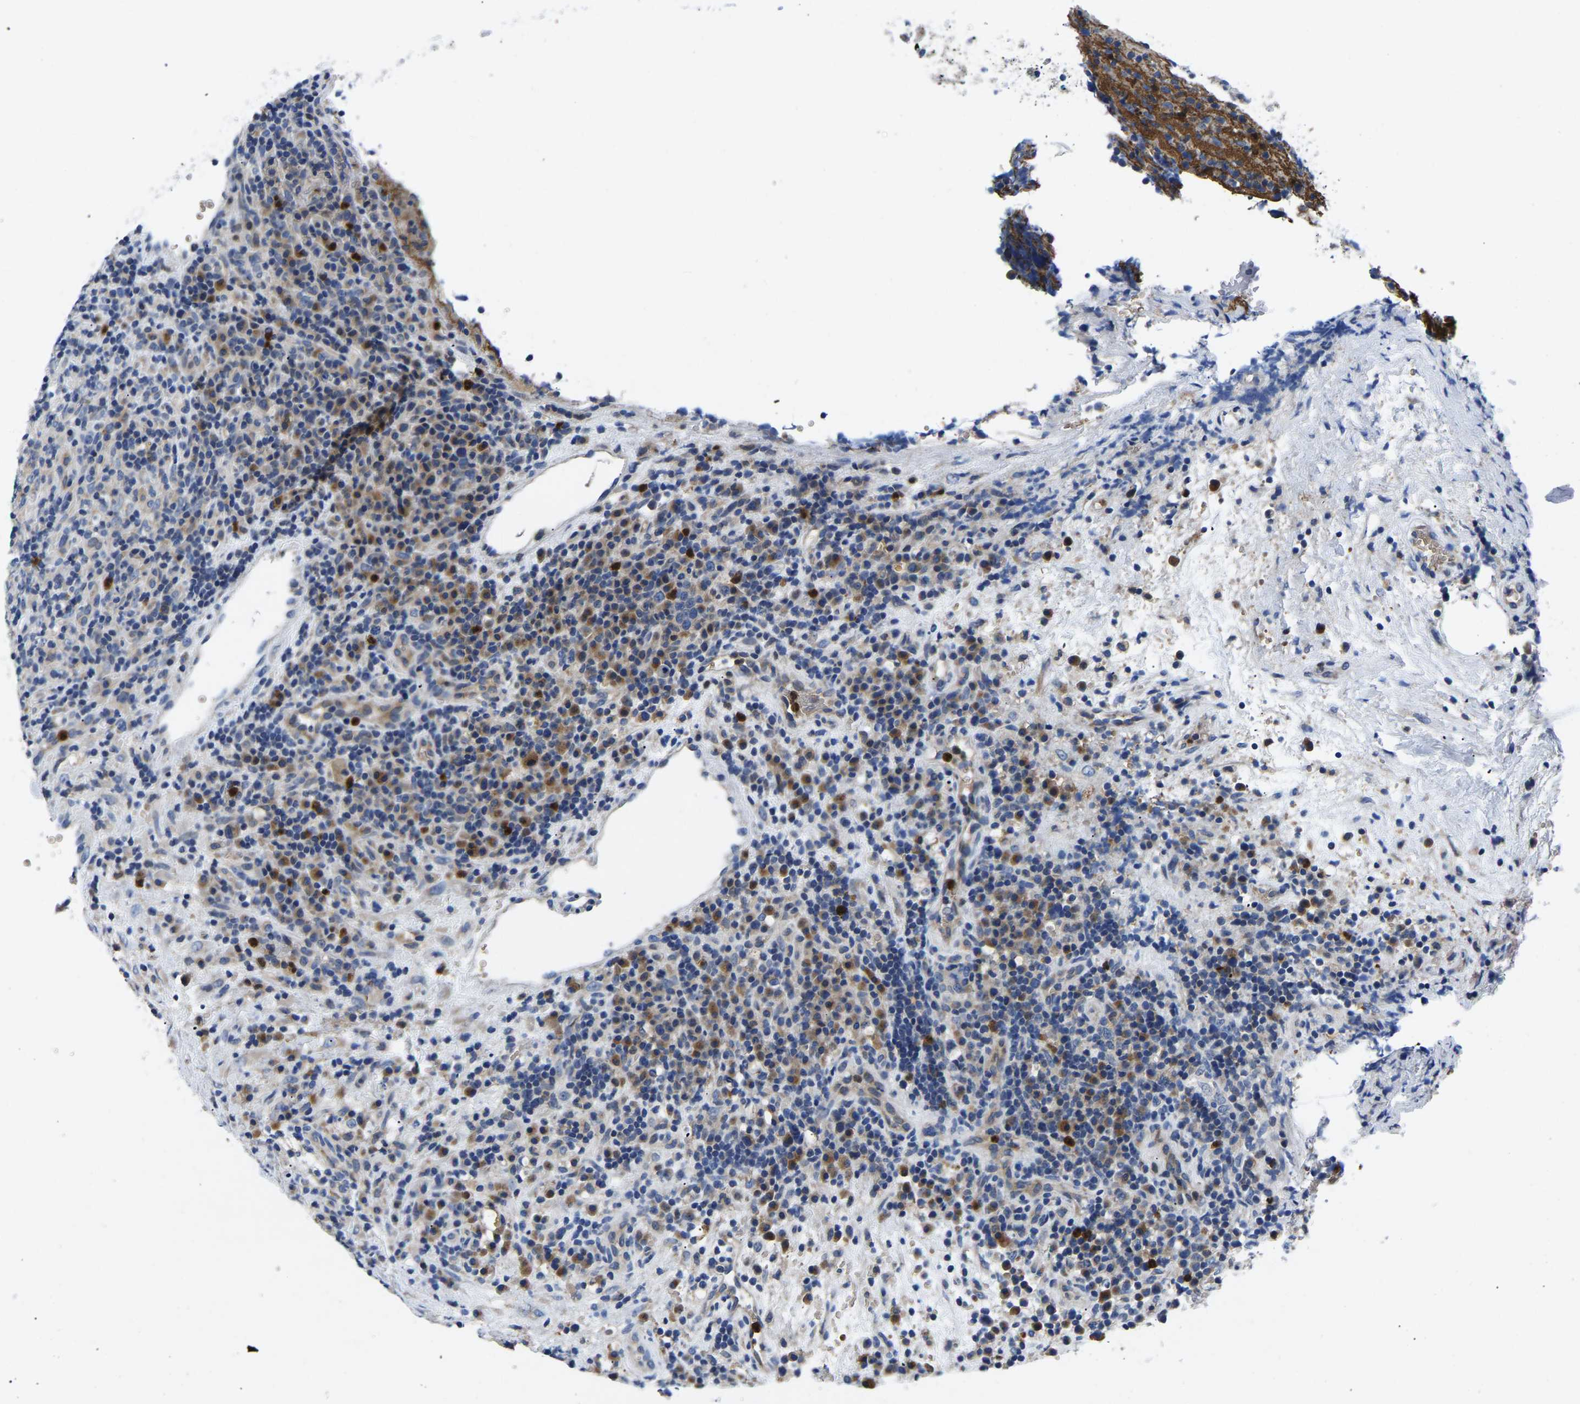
{"staining": {"intensity": "negative", "quantity": "none", "location": "none"}, "tissue": "lymphoma", "cell_type": "Tumor cells", "image_type": "cancer", "snomed": [{"axis": "morphology", "description": "Malignant lymphoma, non-Hodgkin's type, High grade"}, {"axis": "topography", "description": "Lymph node"}], "caption": "A micrograph of human lymphoma is negative for staining in tumor cells.", "gene": "TOR1B", "patient": {"sex": "female", "age": 76}}